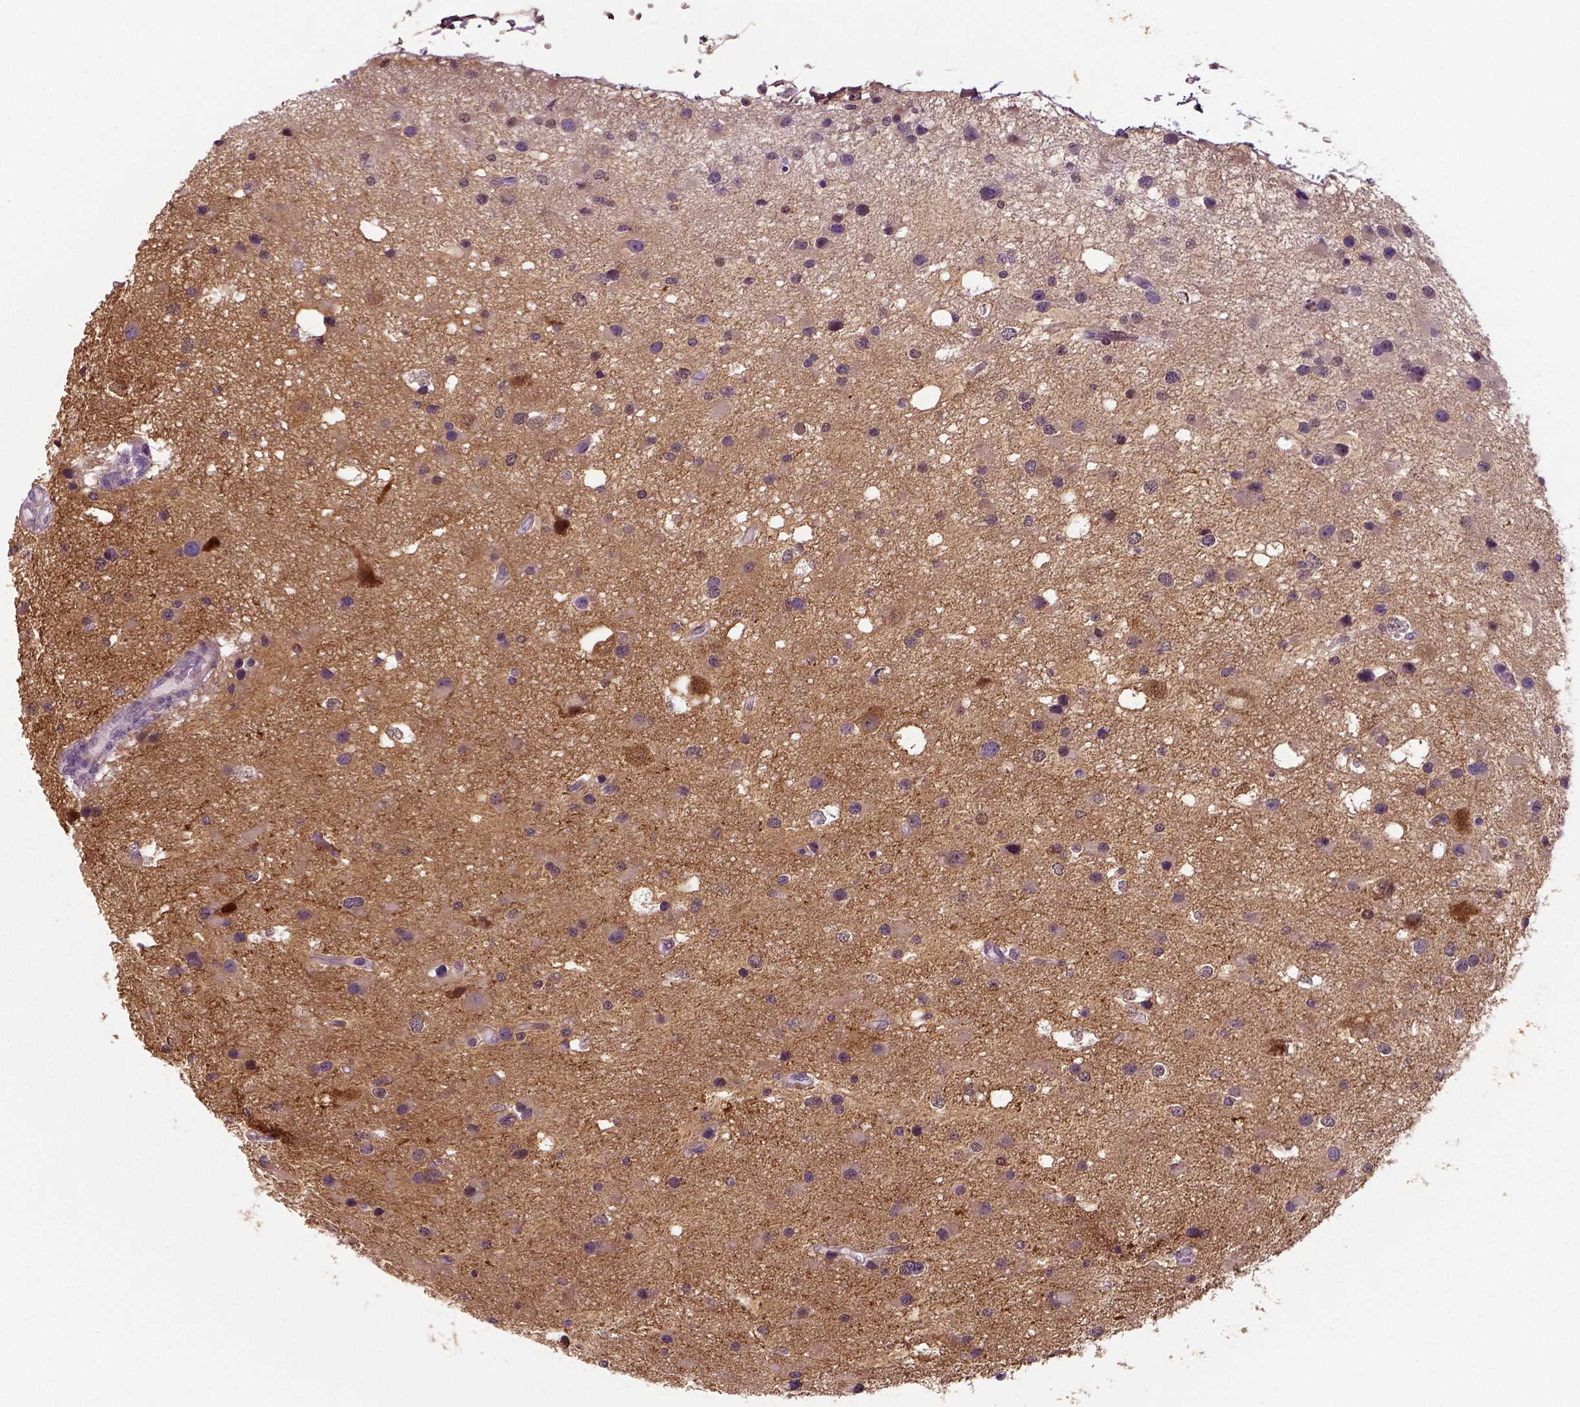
{"staining": {"intensity": "negative", "quantity": "none", "location": "none"}, "tissue": "glioma", "cell_type": "Tumor cells", "image_type": "cancer", "snomed": [{"axis": "morphology", "description": "Glioma, malignant, Low grade"}, {"axis": "topography", "description": "Brain"}], "caption": "Immunohistochemistry (IHC) of human glioma displays no positivity in tumor cells. (Stains: DAB (3,3'-diaminobenzidine) immunohistochemistry with hematoxylin counter stain, Microscopy: brightfield microscopy at high magnification).", "gene": "NECAB1", "patient": {"sex": "female", "age": 32}}